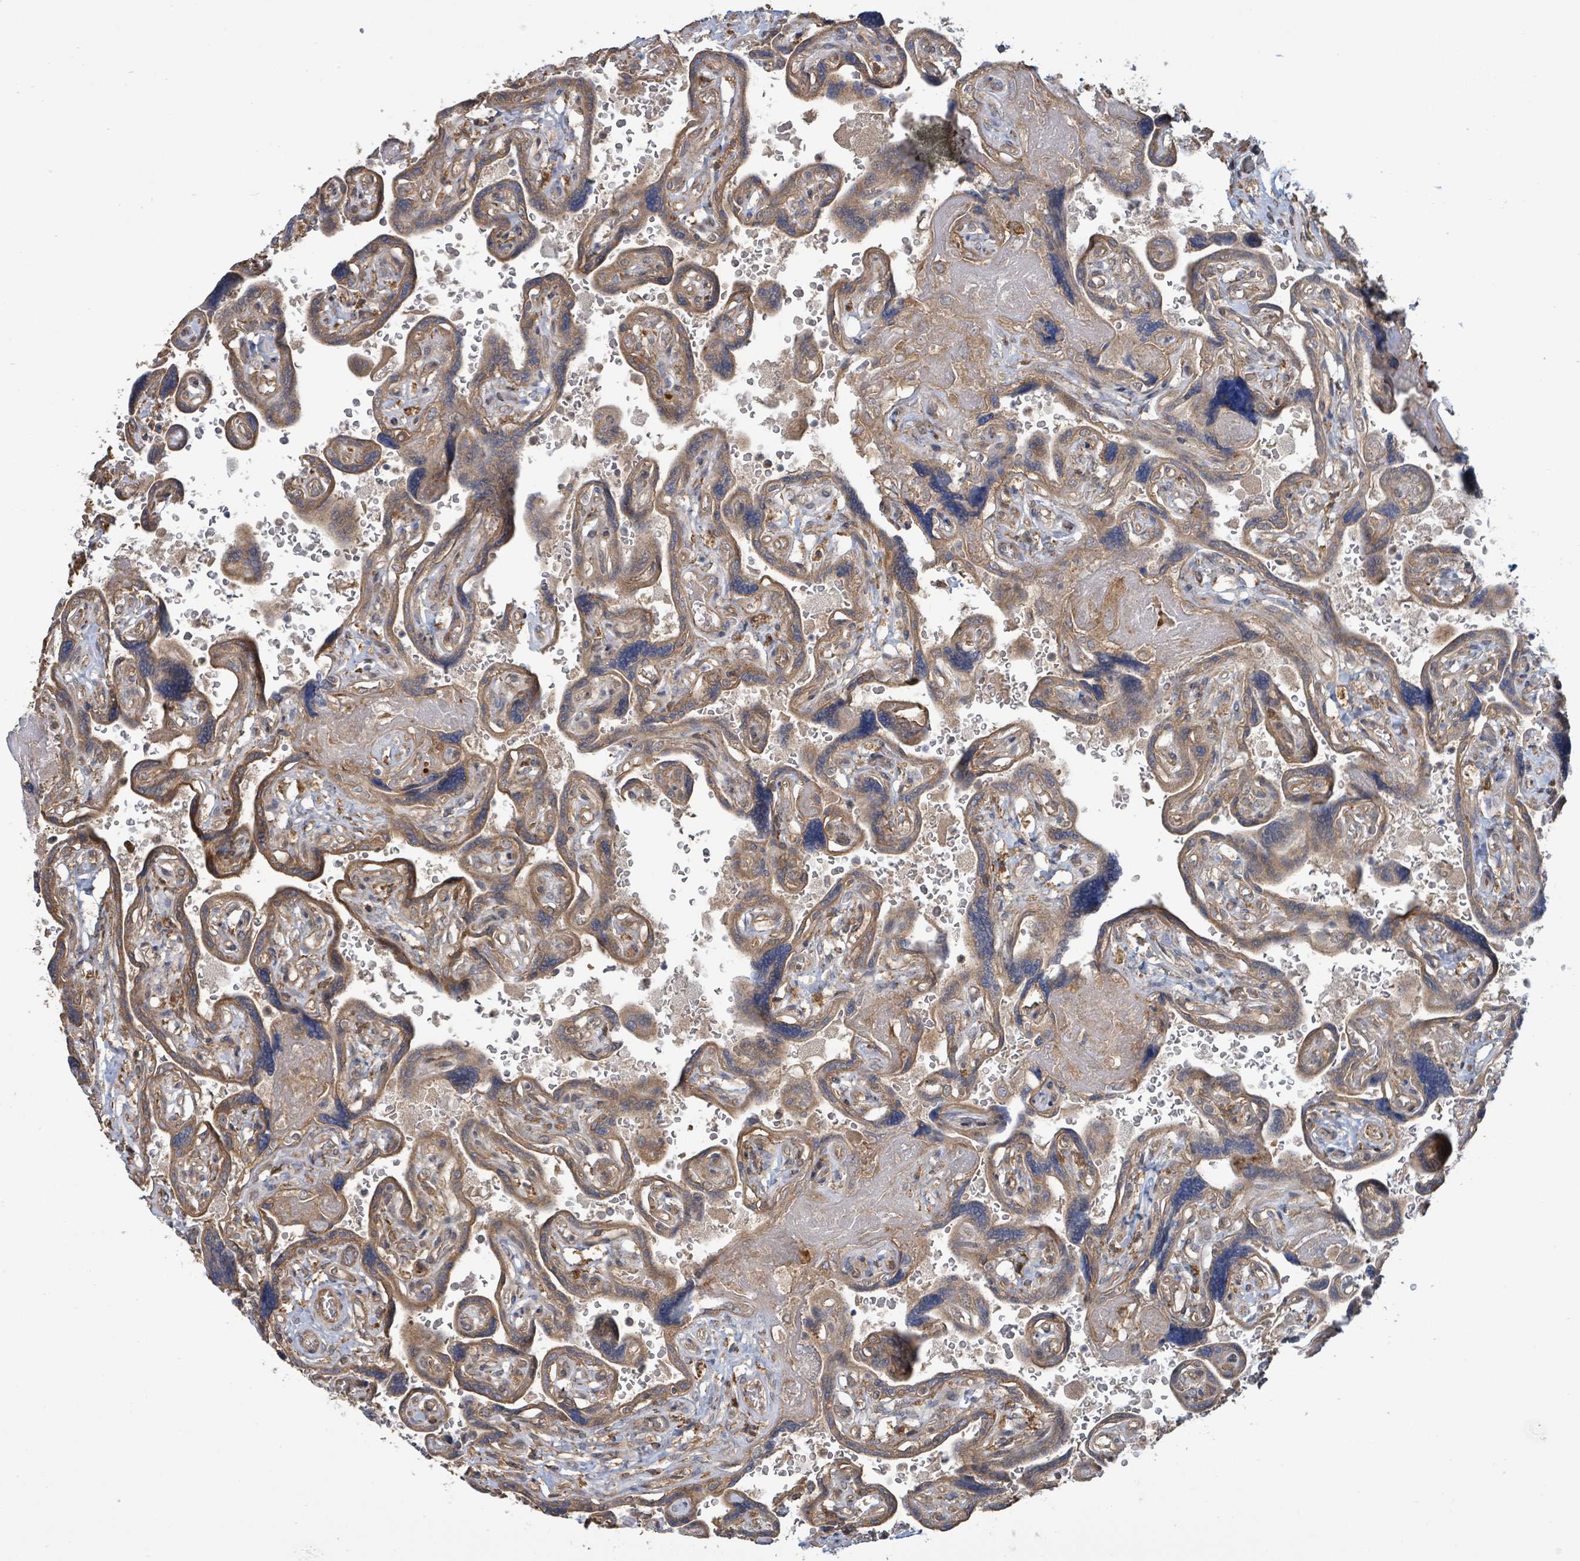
{"staining": {"intensity": "moderate", "quantity": ">75%", "location": "cytoplasmic/membranous"}, "tissue": "placenta", "cell_type": "Trophoblastic cells", "image_type": "normal", "snomed": [{"axis": "morphology", "description": "Normal tissue, NOS"}, {"axis": "topography", "description": "Placenta"}], "caption": "DAB (3,3'-diaminobenzidine) immunohistochemical staining of normal human placenta demonstrates moderate cytoplasmic/membranous protein staining in approximately >75% of trophoblastic cells.", "gene": "ARPIN", "patient": {"sex": "female", "age": 32}}